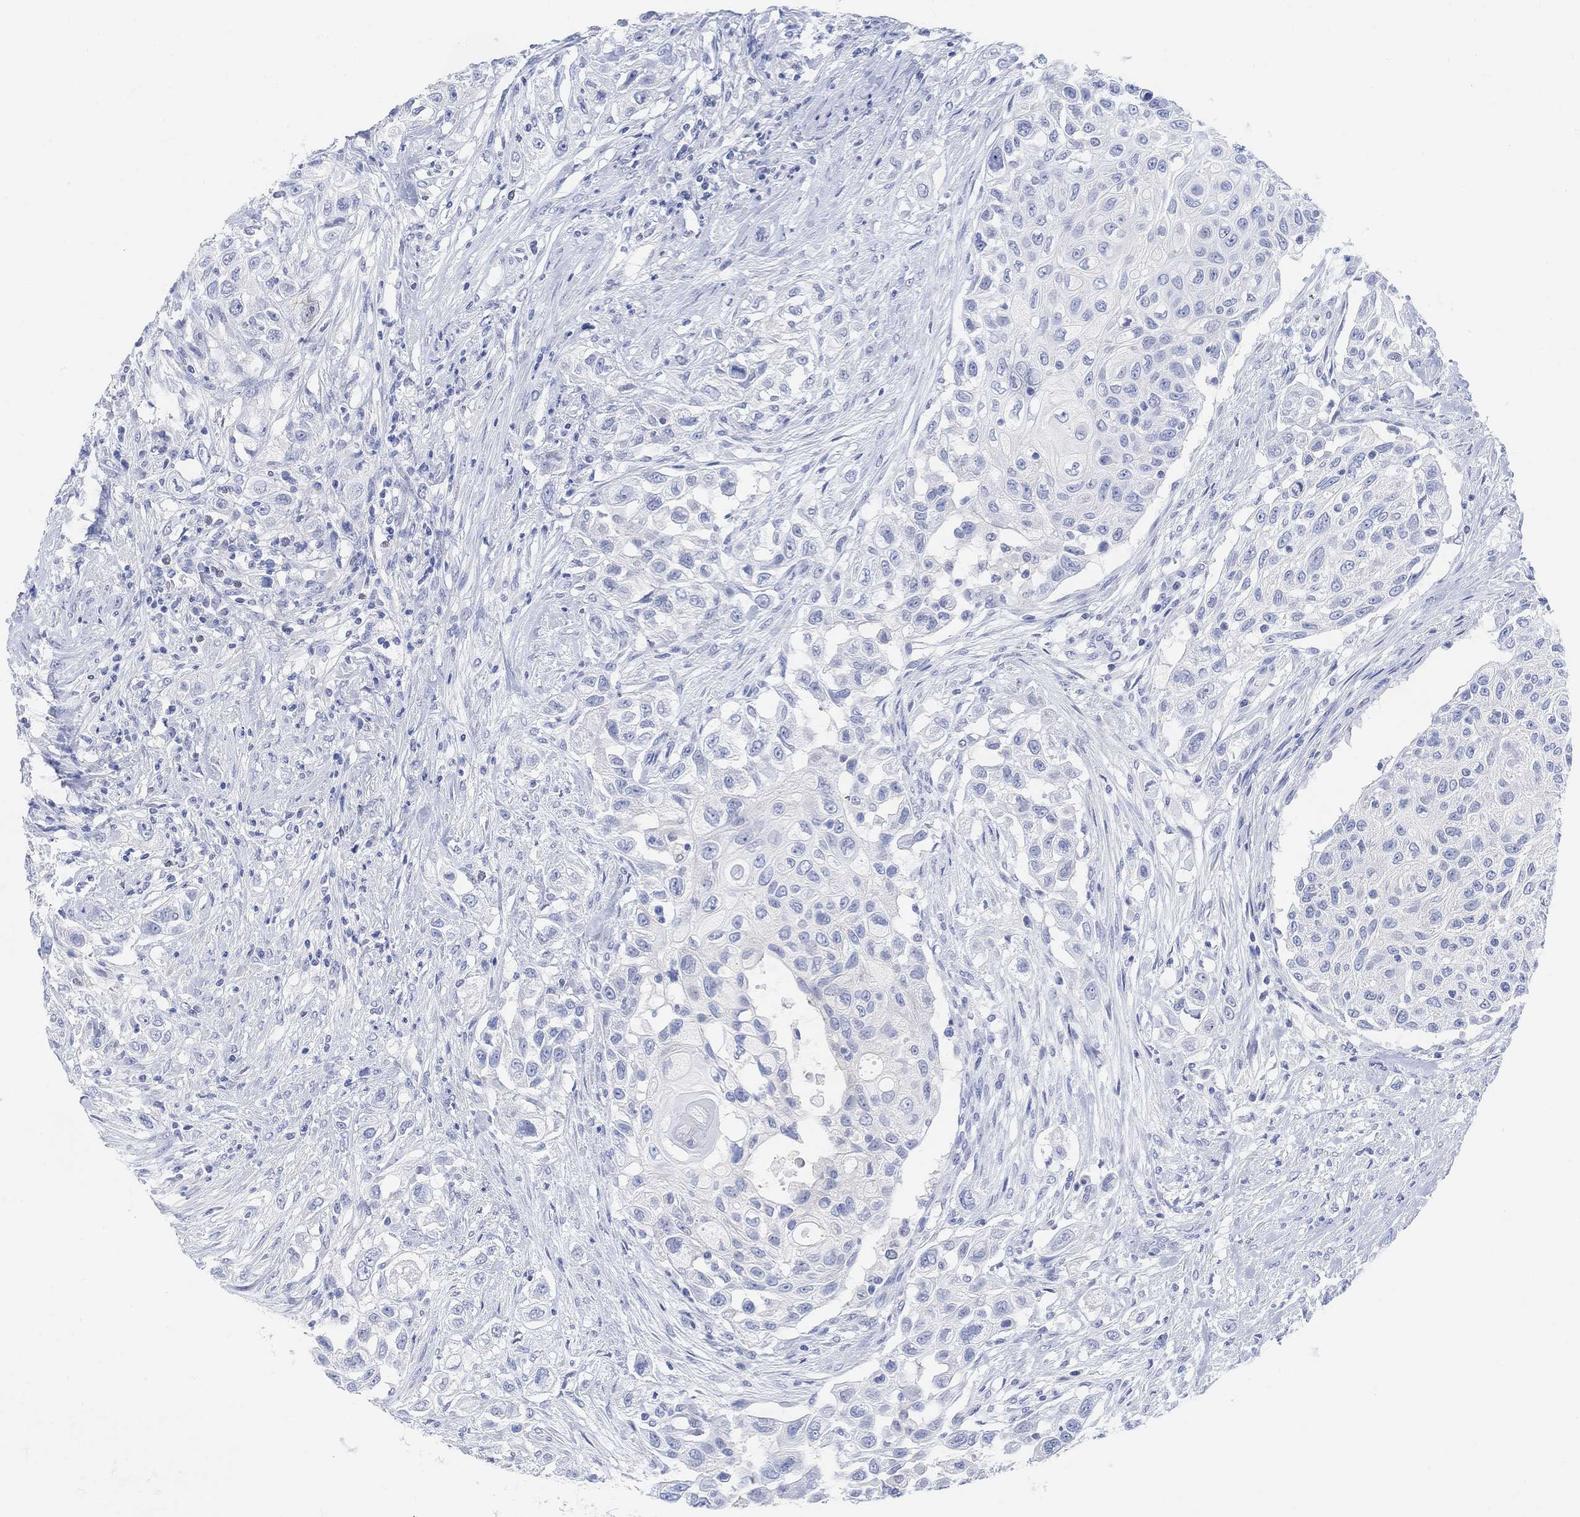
{"staining": {"intensity": "negative", "quantity": "none", "location": "none"}, "tissue": "urothelial cancer", "cell_type": "Tumor cells", "image_type": "cancer", "snomed": [{"axis": "morphology", "description": "Urothelial carcinoma, High grade"}, {"axis": "topography", "description": "Urinary bladder"}], "caption": "Human high-grade urothelial carcinoma stained for a protein using immunohistochemistry shows no staining in tumor cells.", "gene": "ENO4", "patient": {"sex": "female", "age": 56}}